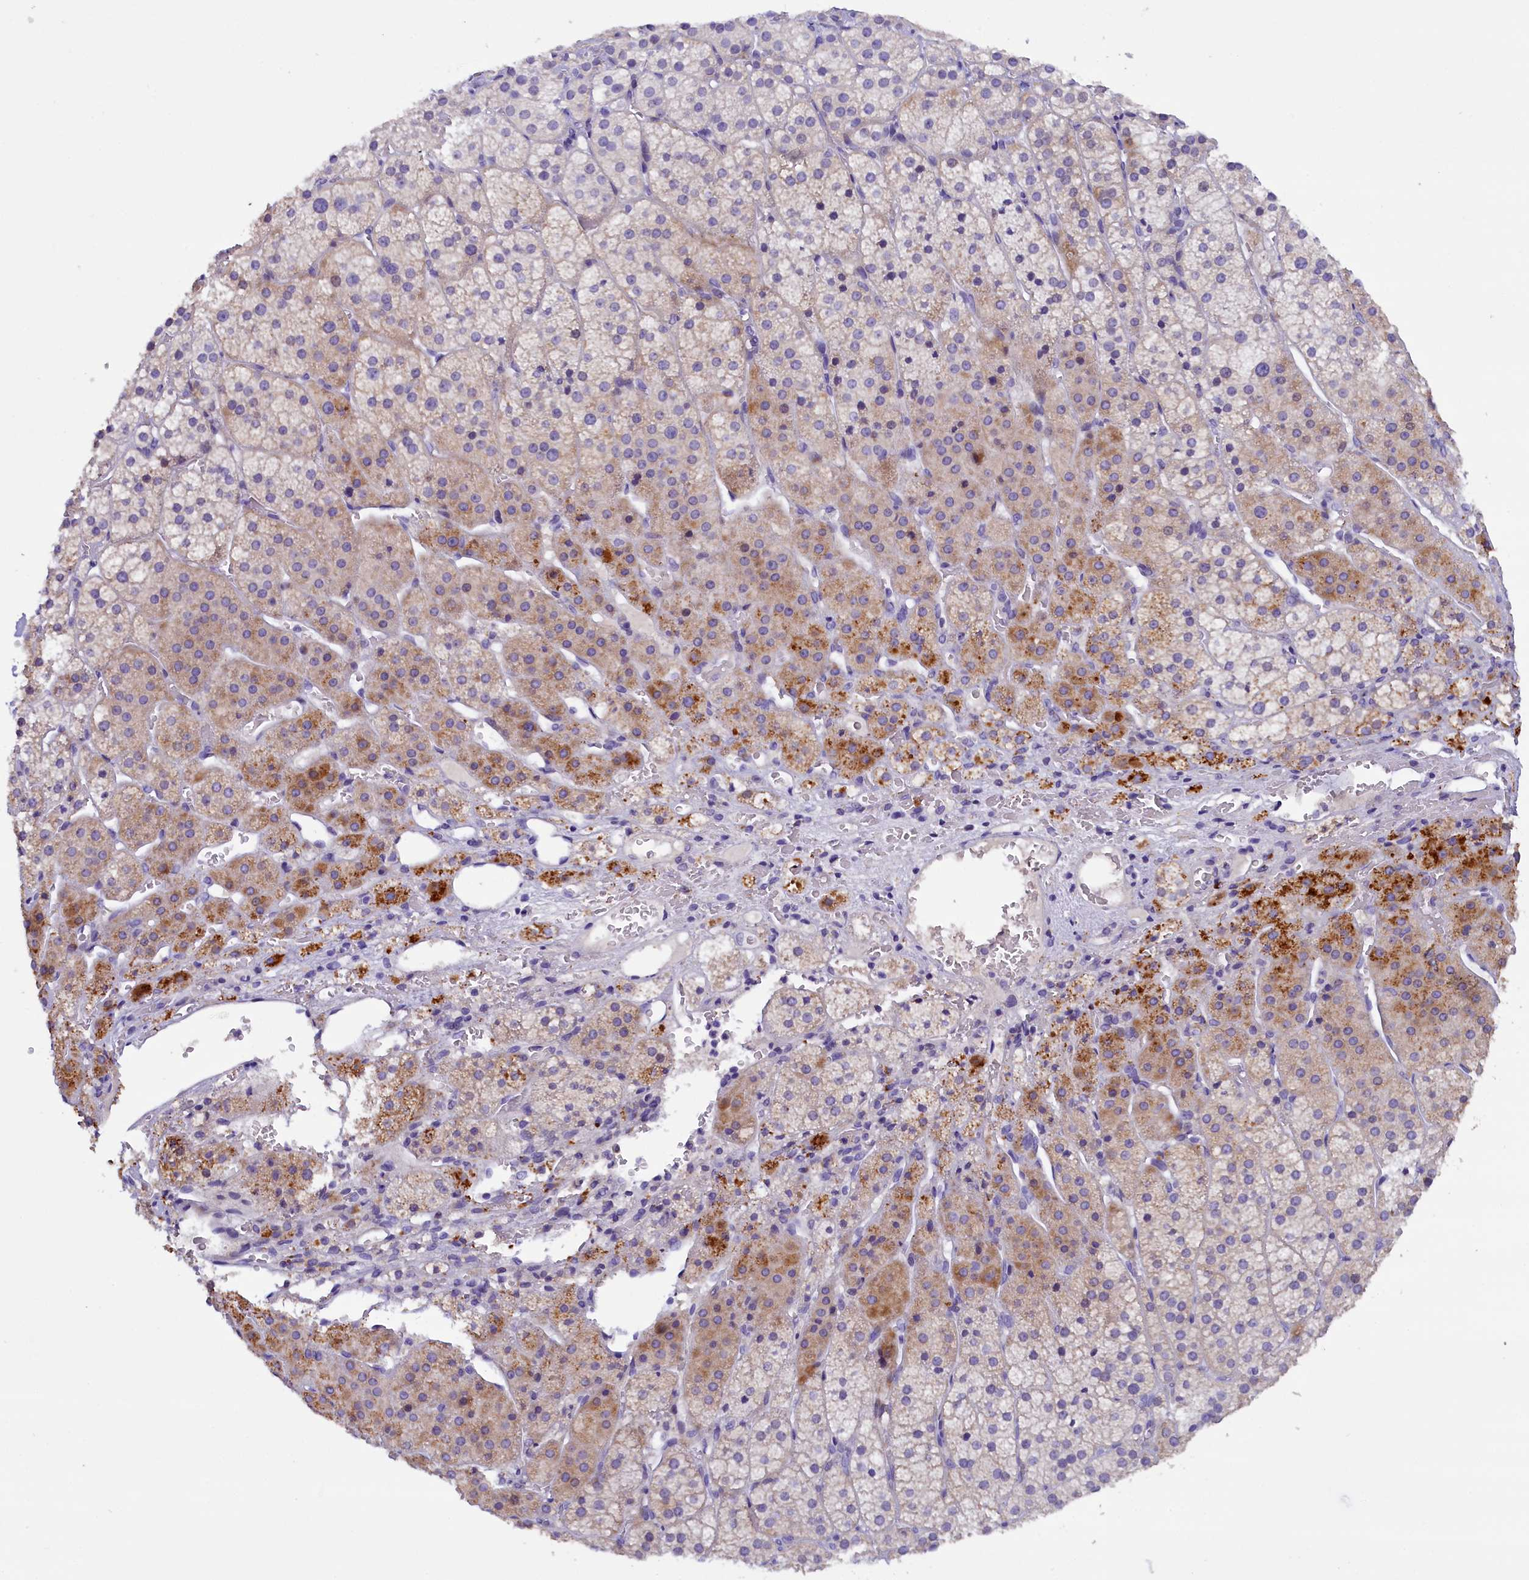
{"staining": {"intensity": "moderate", "quantity": "<25%", "location": "cytoplasmic/membranous"}, "tissue": "adrenal gland", "cell_type": "Glandular cells", "image_type": "normal", "snomed": [{"axis": "morphology", "description": "Normal tissue, NOS"}, {"axis": "topography", "description": "Adrenal gland"}], "caption": "Immunohistochemical staining of benign adrenal gland exhibits <25% levels of moderate cytoplasmic/membranous protein positivity in about <25% of glandular cells. Using DAB (brown) and hematoxylin (blue) stains, captured at high magnification using brightfield microscopy.", "gene": "RTTN", "patient": {"sex": "female", "age": 44}}